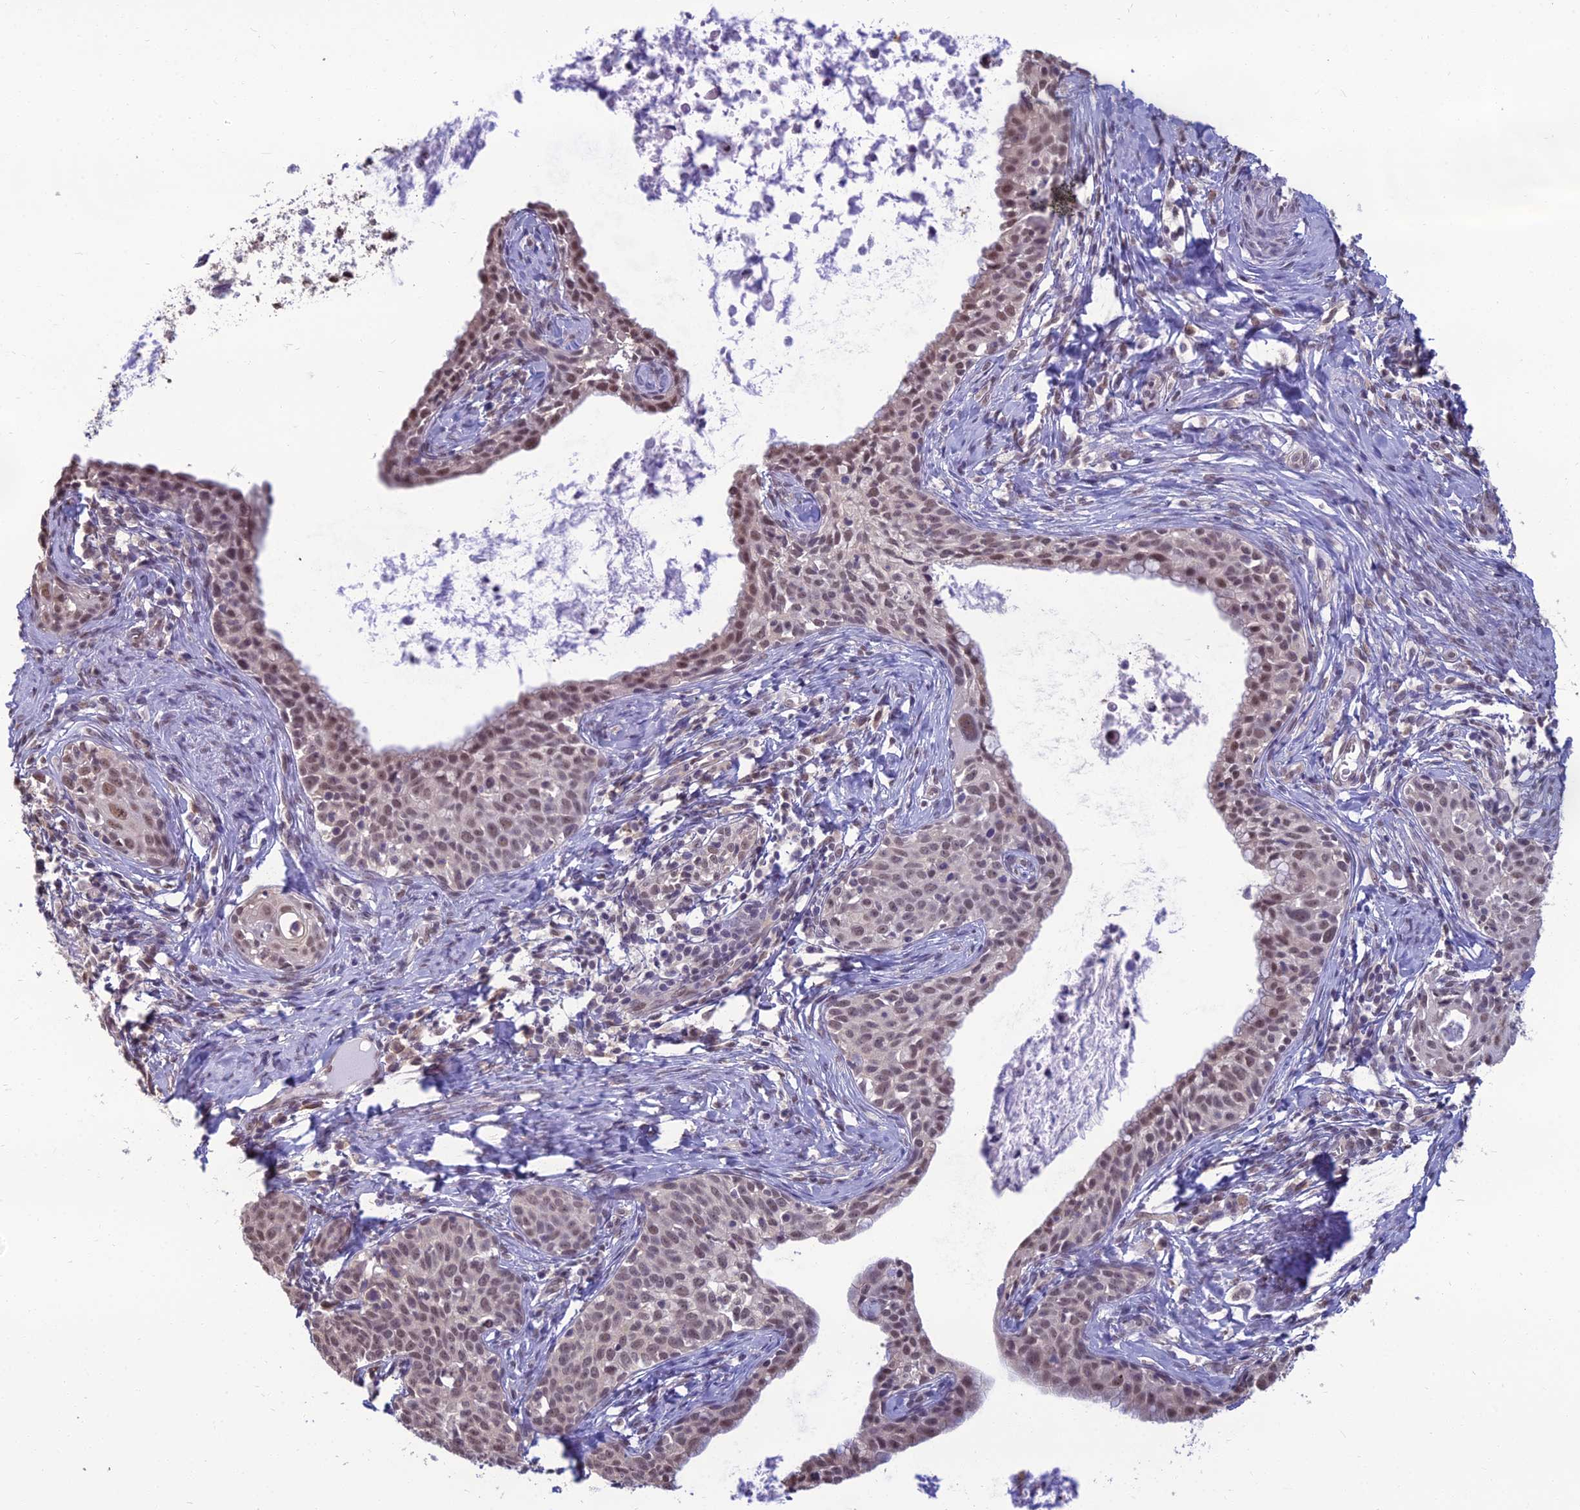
{"staining": {"intensity": "moderate", "quantity": "25%-75%", "location": "nuclear"}, "tissue": "cervical cancer", "cell_type": "Tumor cells", "image_type": "cancer", "snomed": [{"axis": "morphology", "description": "Squamous cell carcinoma, NOS"}, {"axis": "topography", "description": "Cervix"}], "caption": "Human cervical cancer (squamous cell carcinoma) stained for a protein (brown) shows moderate nuclear positive positivity in about 25%-75% of tumor cells.", "gene": "SRSF7", "patient": {"sex": "female", "age": 52}}